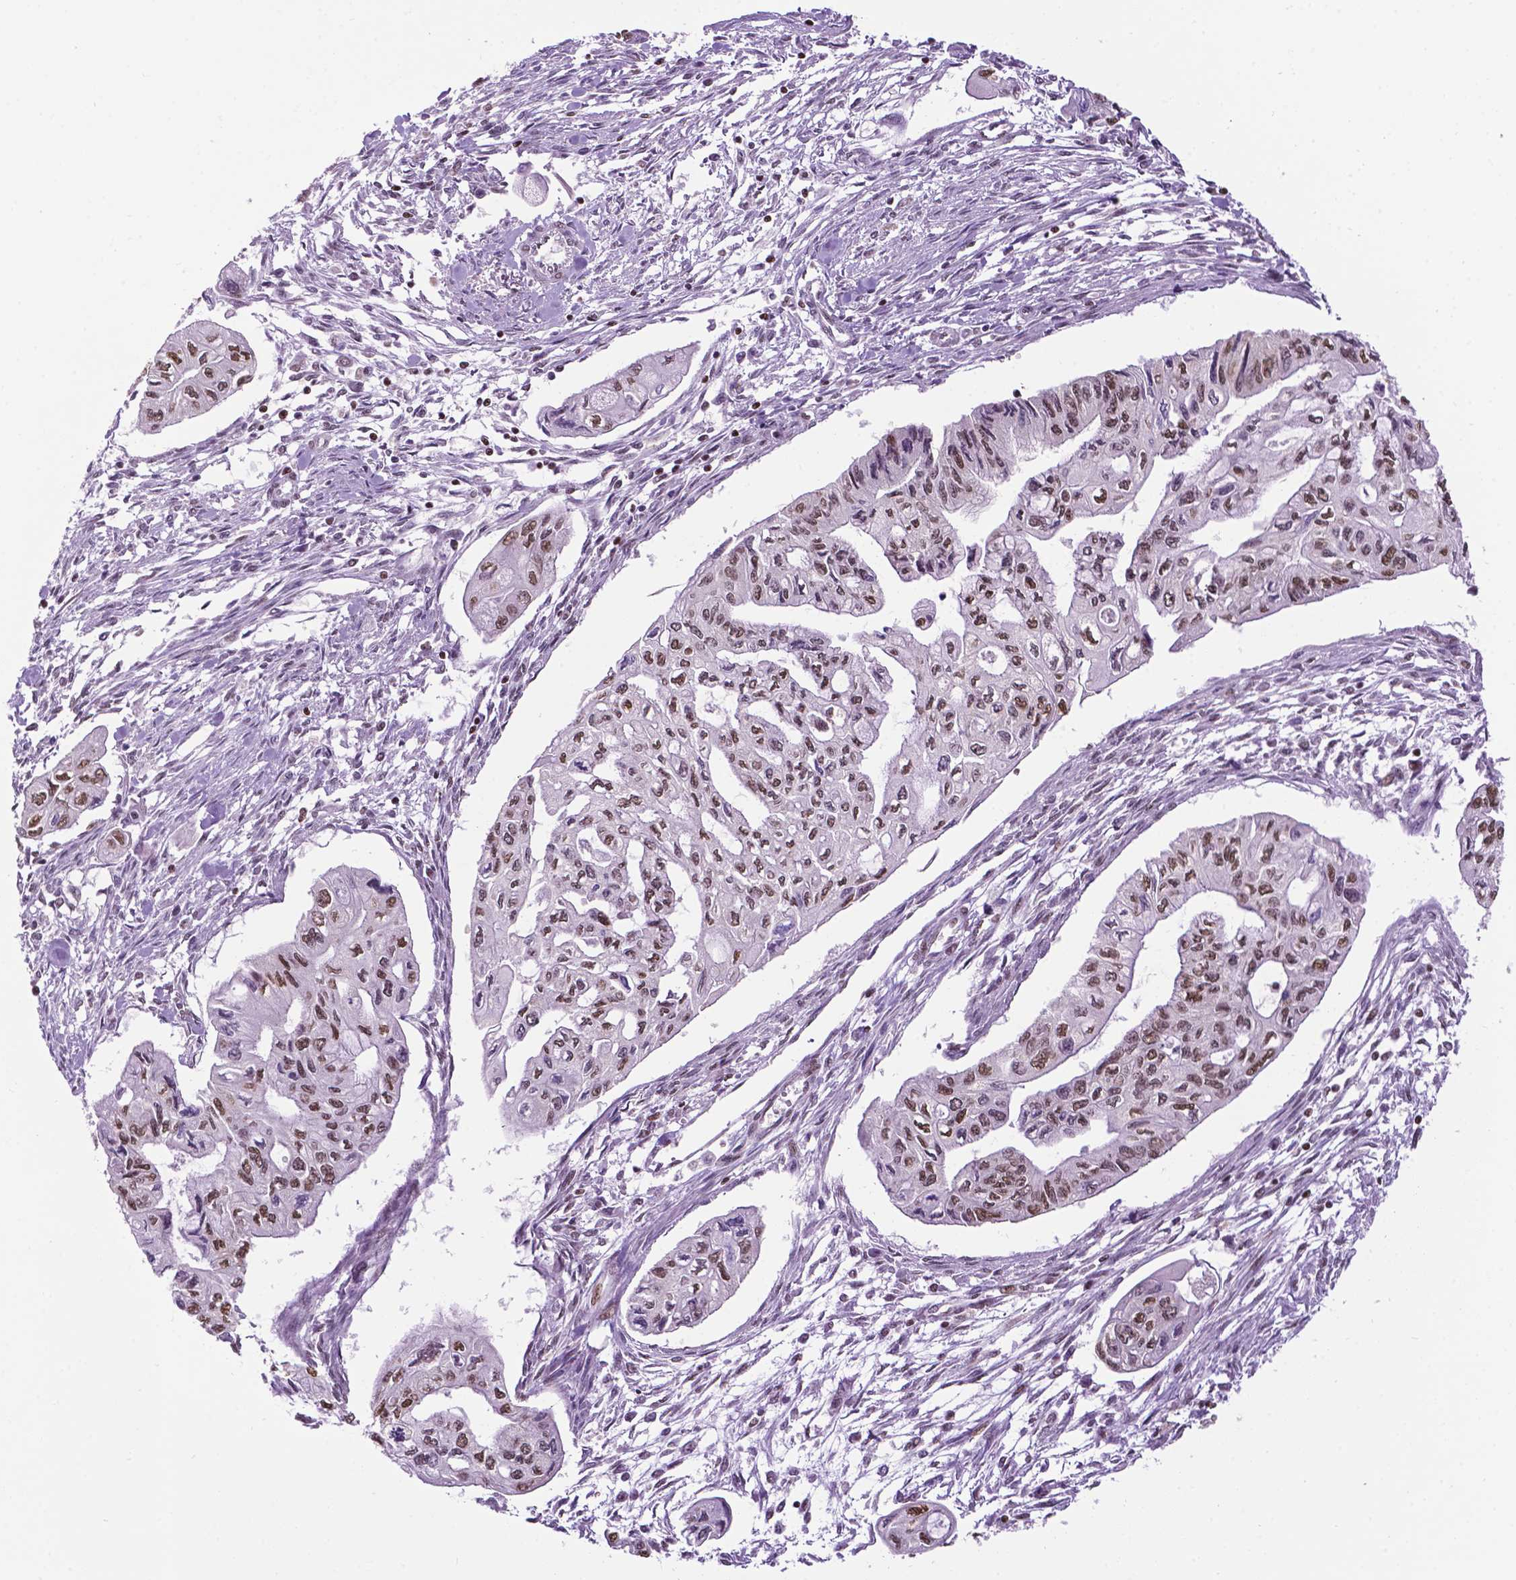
{"staining": {"intensity": "moderate", "quantity": ">75%", "location": "nuclear"}, "tissue": "pancreatic cancer", "cell_type": "Tumor cells", "image_type": "cancer", "snomed": [{"axis": "morphology", "description": "Adenocarcinoma, NOS"}, {"axis": "topography", "description": "Pancreas"}], "caption": "There is medium levels of moderate nuclear staining in tumor cells of pancreatic cancer, as demonstrated by immunohistochemical staining (brown color).", "gene": "COL23A1", "patient": {"sex": "female", "age": 76}}